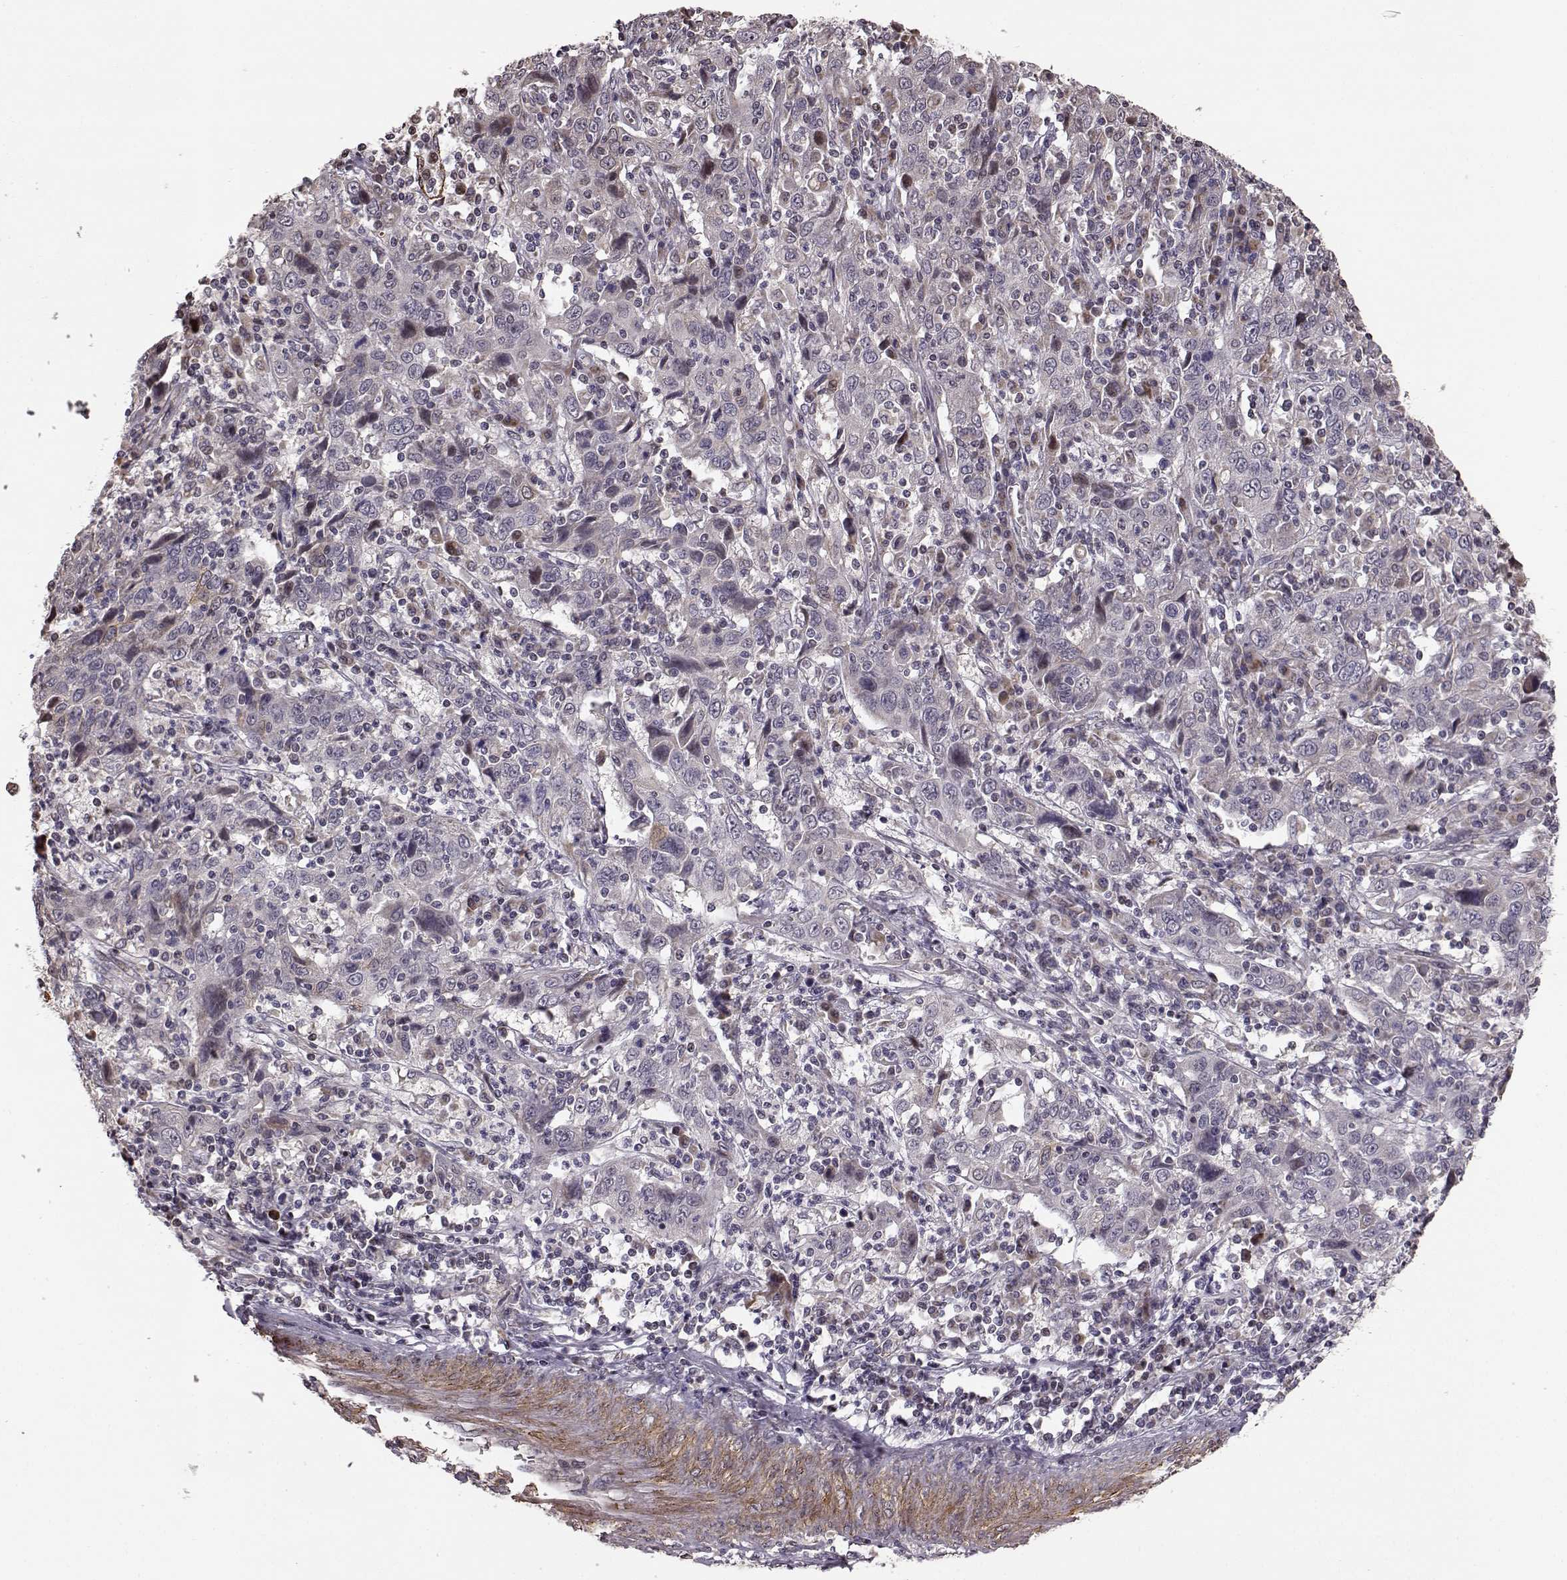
{"staining": {"intensity": "negative", "quantity": "none", "location": "none"}, "tissue": "cervical cancer", "cell_type": "Tumor cells", "image_type": "cancer", "snomed": [{"axis": "morphology", "description": "Squamous cell carcinoma, NOS"}, {"axis": "topography", "description": "Cervix"}], "caption": "Cervical squamous cell carcinoma stained for a protein using IHC displays no positivity tumor cells.", "gene": "BACH2", "patient": {"sex": "female", "age": 46}}